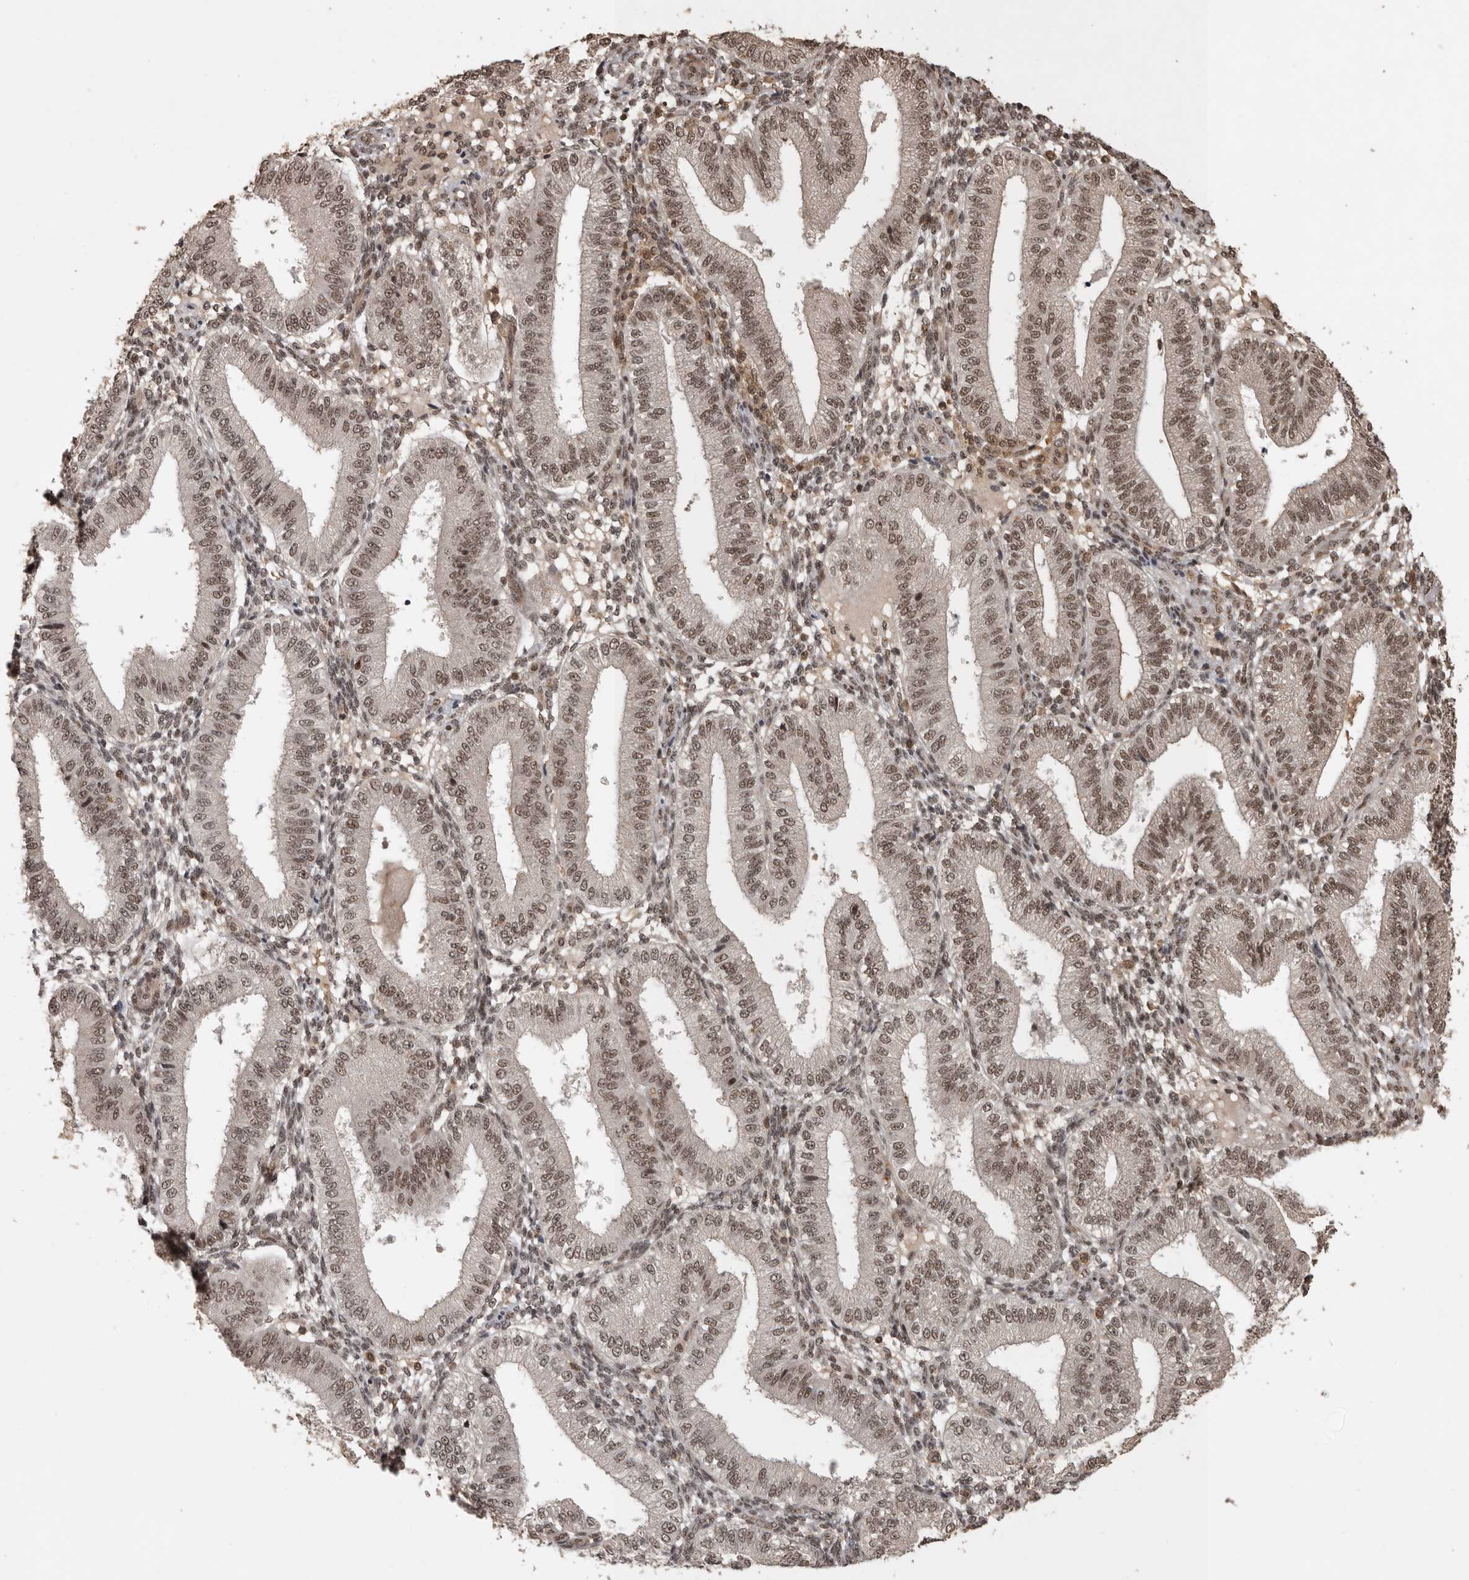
{"staining": {"intensity": "moderate", "quantity": ">75%", "location": "nuclear"}, "tissue": "endometrium", "cell_type": "Cells in endometrial stroma", "image_type": "normal", "snomed": [{"axis": "morphology", "description": "Normal tissue, NOS"}, {"axis": "topography", "description": "Endometrium"}], "caption": "Normal endometrium demonstrates moderate nuclear staining in approximately >75% of cells in endometrial stroma, visualized by immunohistochemistry.", "gene": "CBLL1", "patient": {"sex": "female", "age": 39}}